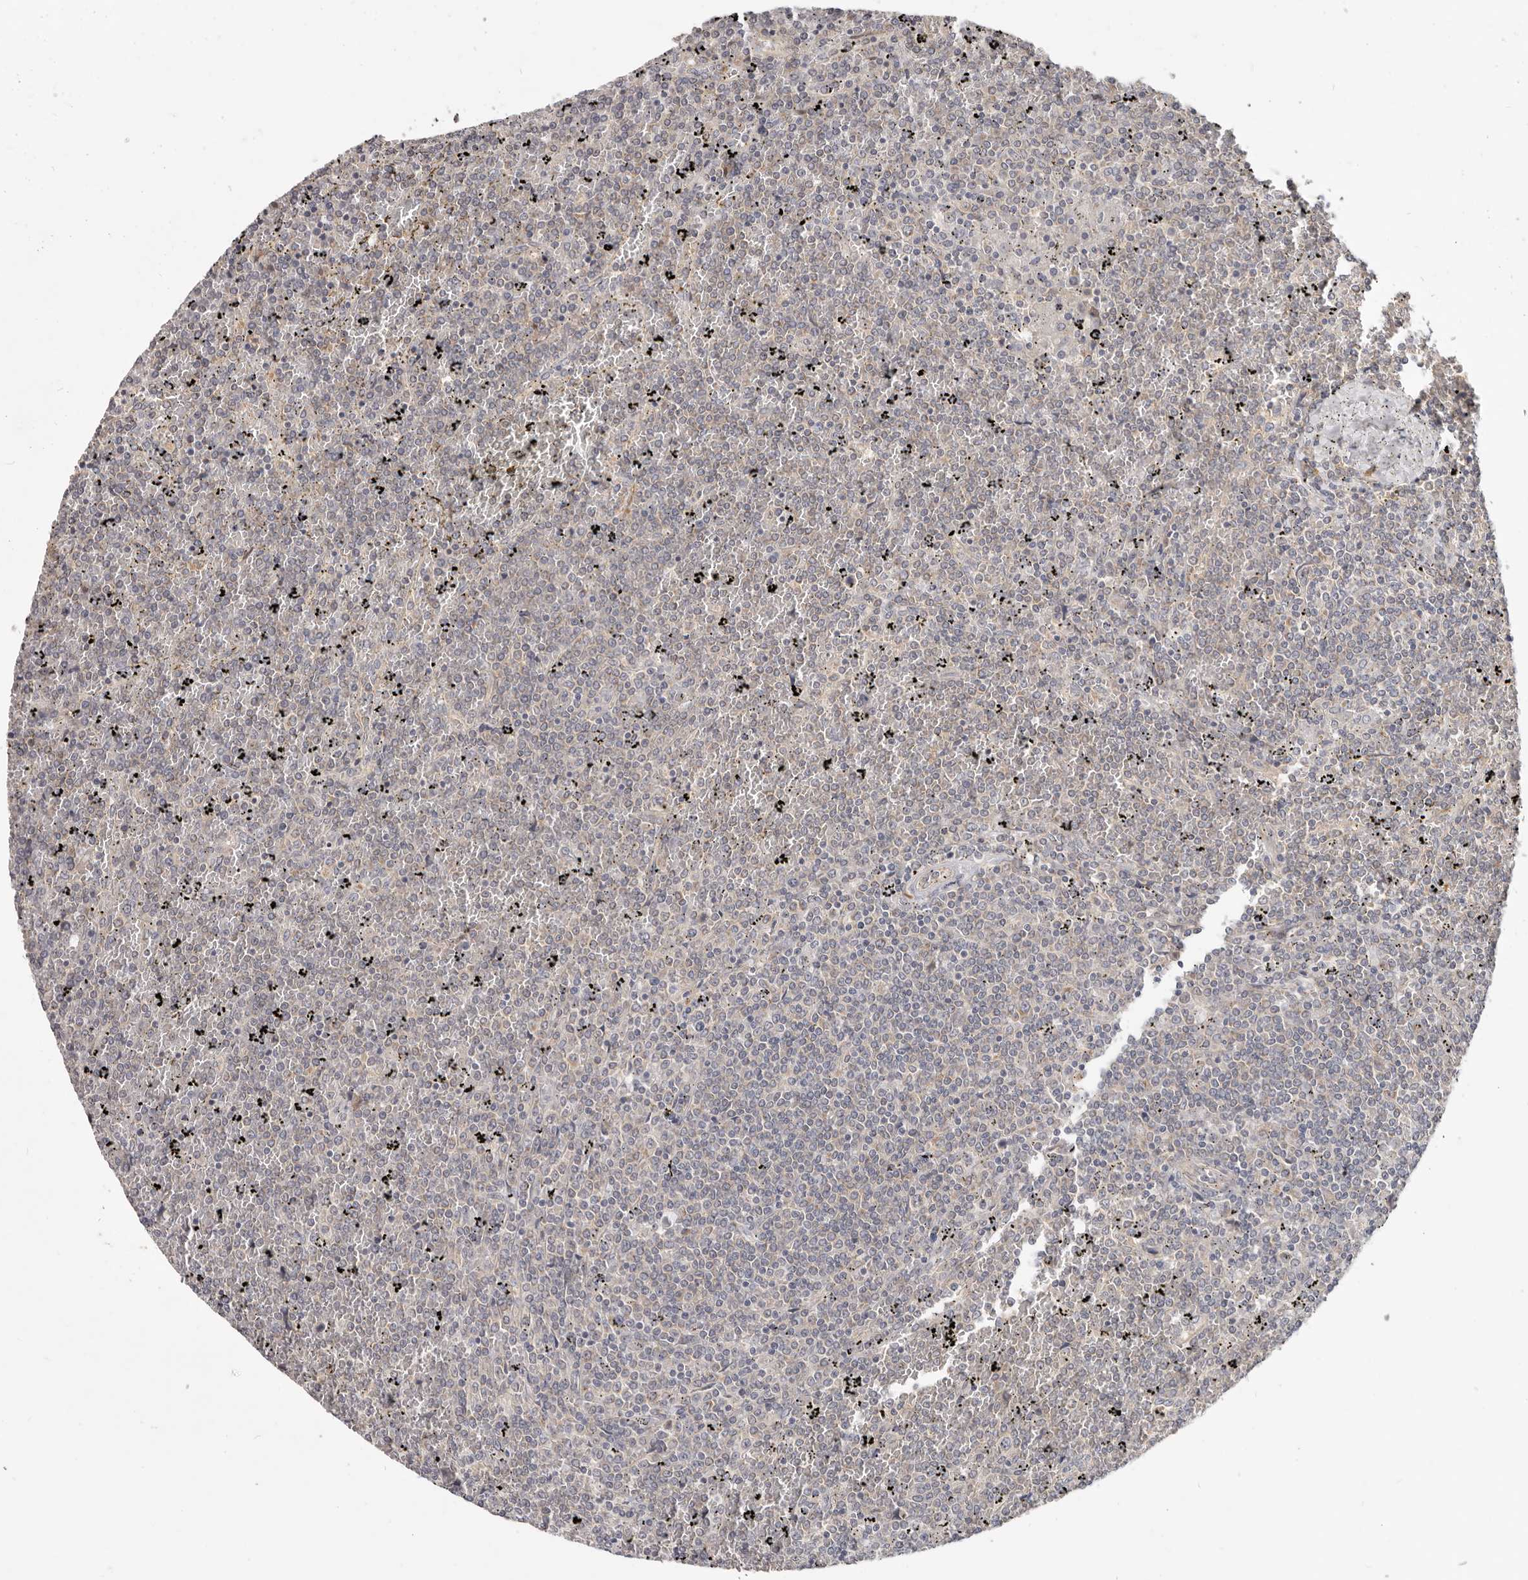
{"staining": {"intensity": "negative", "quantity": "none", "location": "none"}, "tissue": "lymphoma", "cell_type": "Tumor cells", "image_type": "cancer", "snomed": [{"axis": "morphology", "description": "Malignant lymphoma, non-Hodgkin's type, Low grade"}, {"axis": "topography", "description": "Spleen"}], "caption": "Photomicrograph shows no protein expression in tumor cells of lymphoma tissue.", "gene": "WDR77", "patient": {"sex": "female", "age": 19}}